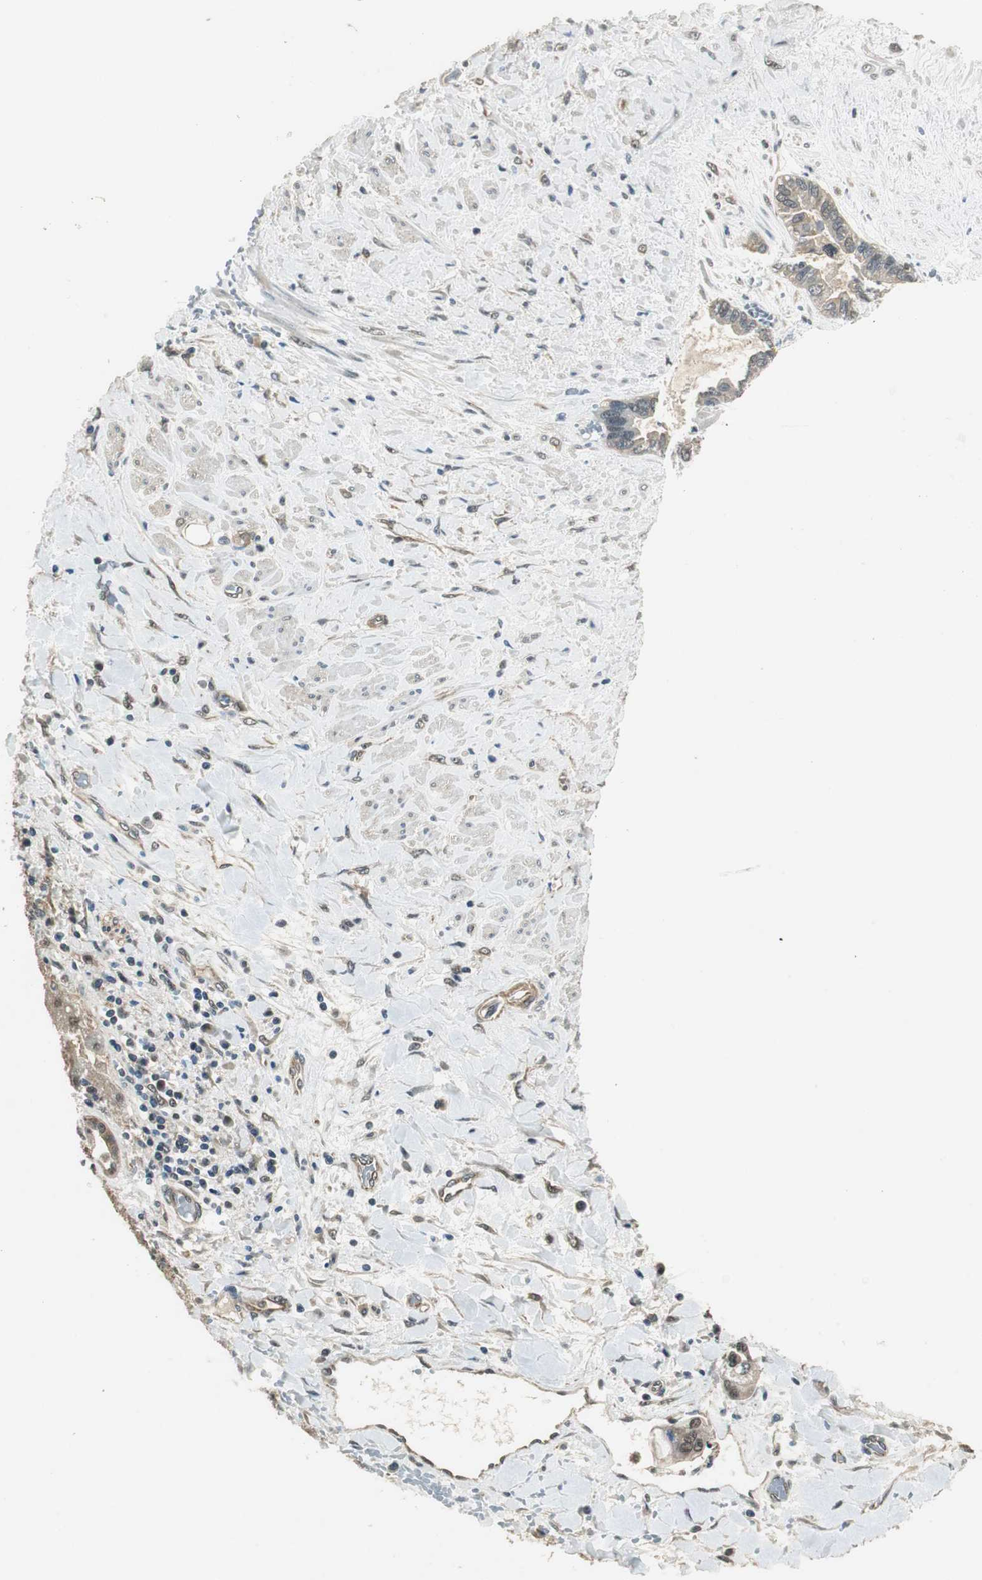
{"staining": {"intensity": "moderate", "quantity": "25%-75%", "location": "cytoplasmic/membranous"}, "tissue": "liver cancer", "cell_type": "Tumor cells", "image_type": "cancer", "snomed": [{"axis": "morphology", "description": "Cholangiocarcinoma"}, {"axis": "topography", "description": "Liver"}], "caption": "This is a photomicrograph of immunohistochemistry staining of liver cholangiocarcinoma, which shows moderate expression in the cytoplasmic/membranous of tumor cells.", "gene": "PSMB4", "patient": {"sex": "female", "age": 65}}